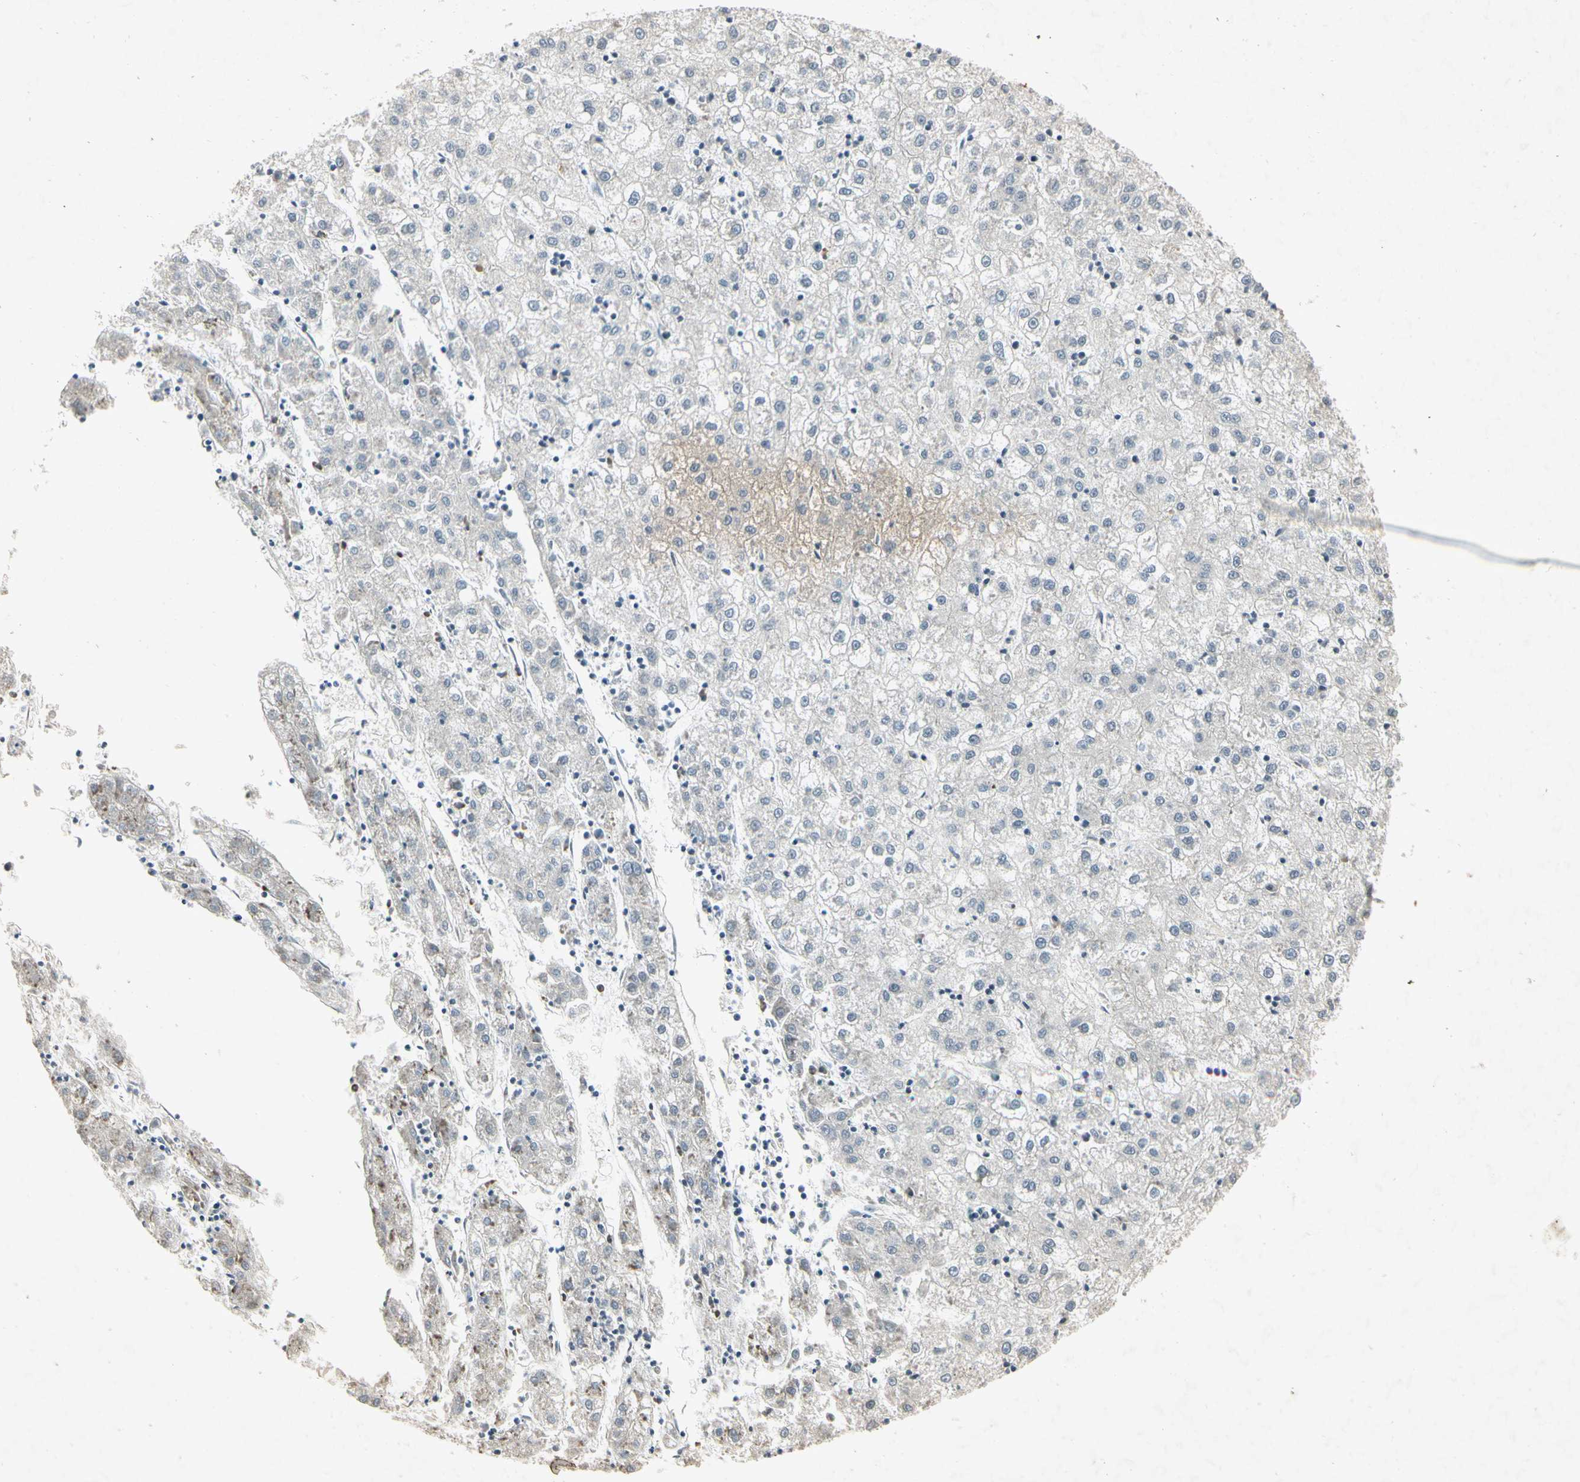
{"staining": {"intensity": "negative", "quantity": "none", "location": "none"}, "tissue": "liver cancer", "cell_type": "Tumor cells", "image_type": "cancer", "snomed": [{"axis": "morphology", "description": "Carcinoma, Hepatocellular, NOS"}, {"axis": "topography", "description": "Liver"}], "caption": "A histopathology image of human liver hepatocellular carcinoma is negative for staining in tumor cells.", "gene": "TEK", "patient": {"sex": "male", "age": 72}}